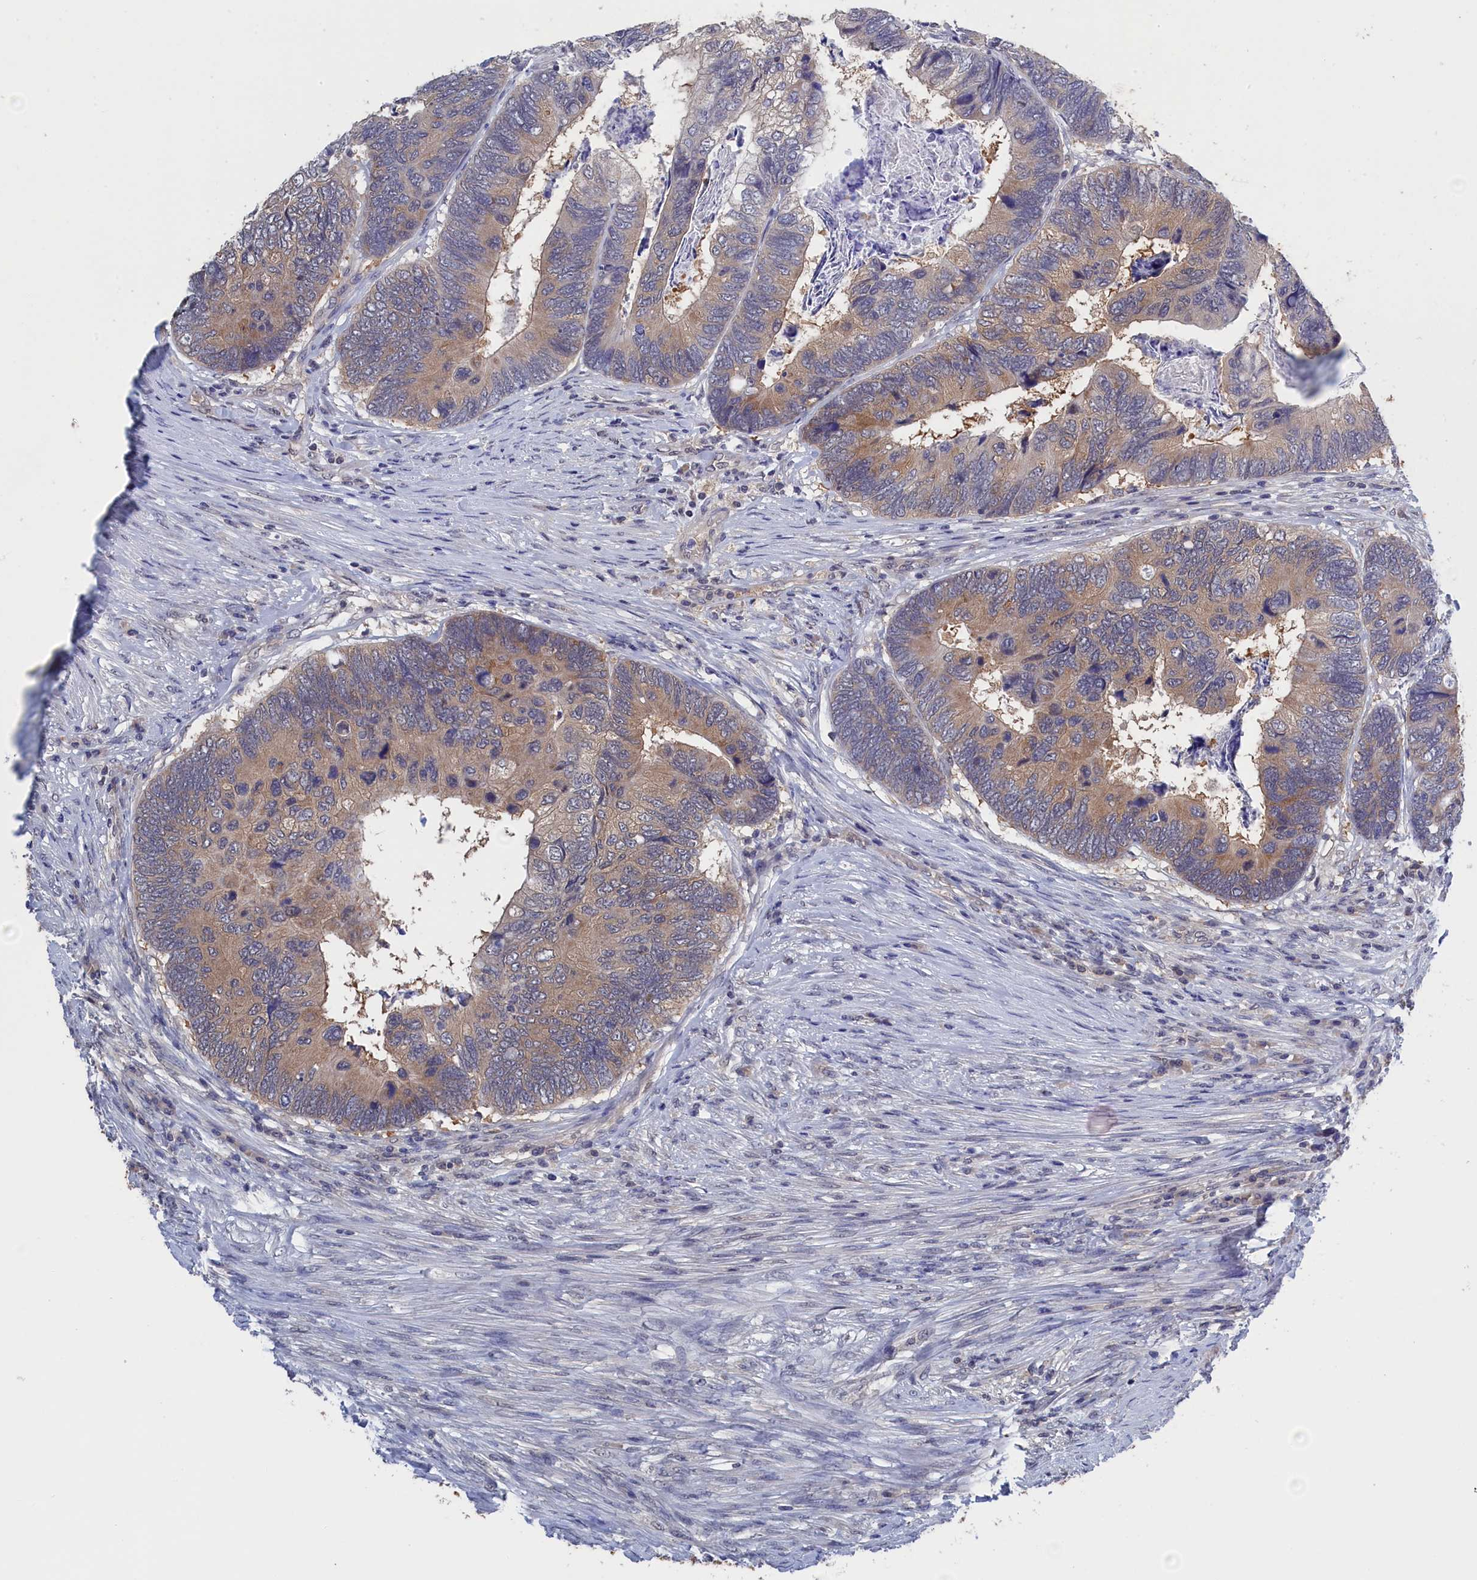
{"staining": {"intensity": "weak", "quantity": ">75%", "location": "cytoplasmic/membranous"}, "tissue": "colorectal cancer", "cell_type": "Tumor cells", "image_type": "cancer", "snomed": [{"axis": "morphology", "description": "Adenocarcinoma, NOS"}, {"axis": "topography", "description": "Colon"}], "caption": "Immunohistochemistry image of neoplastic tissue: human adenocarcinoma (colorectal) stained using immunohistochemistry shows low levels of weak protein expression localized specifically in the cytoplasmic/membranous of tumor cells, appearing as a cytoplasmic/membranous brown color.", "gene": "PGP", "patient": {"sex": "female", "age": 67}}